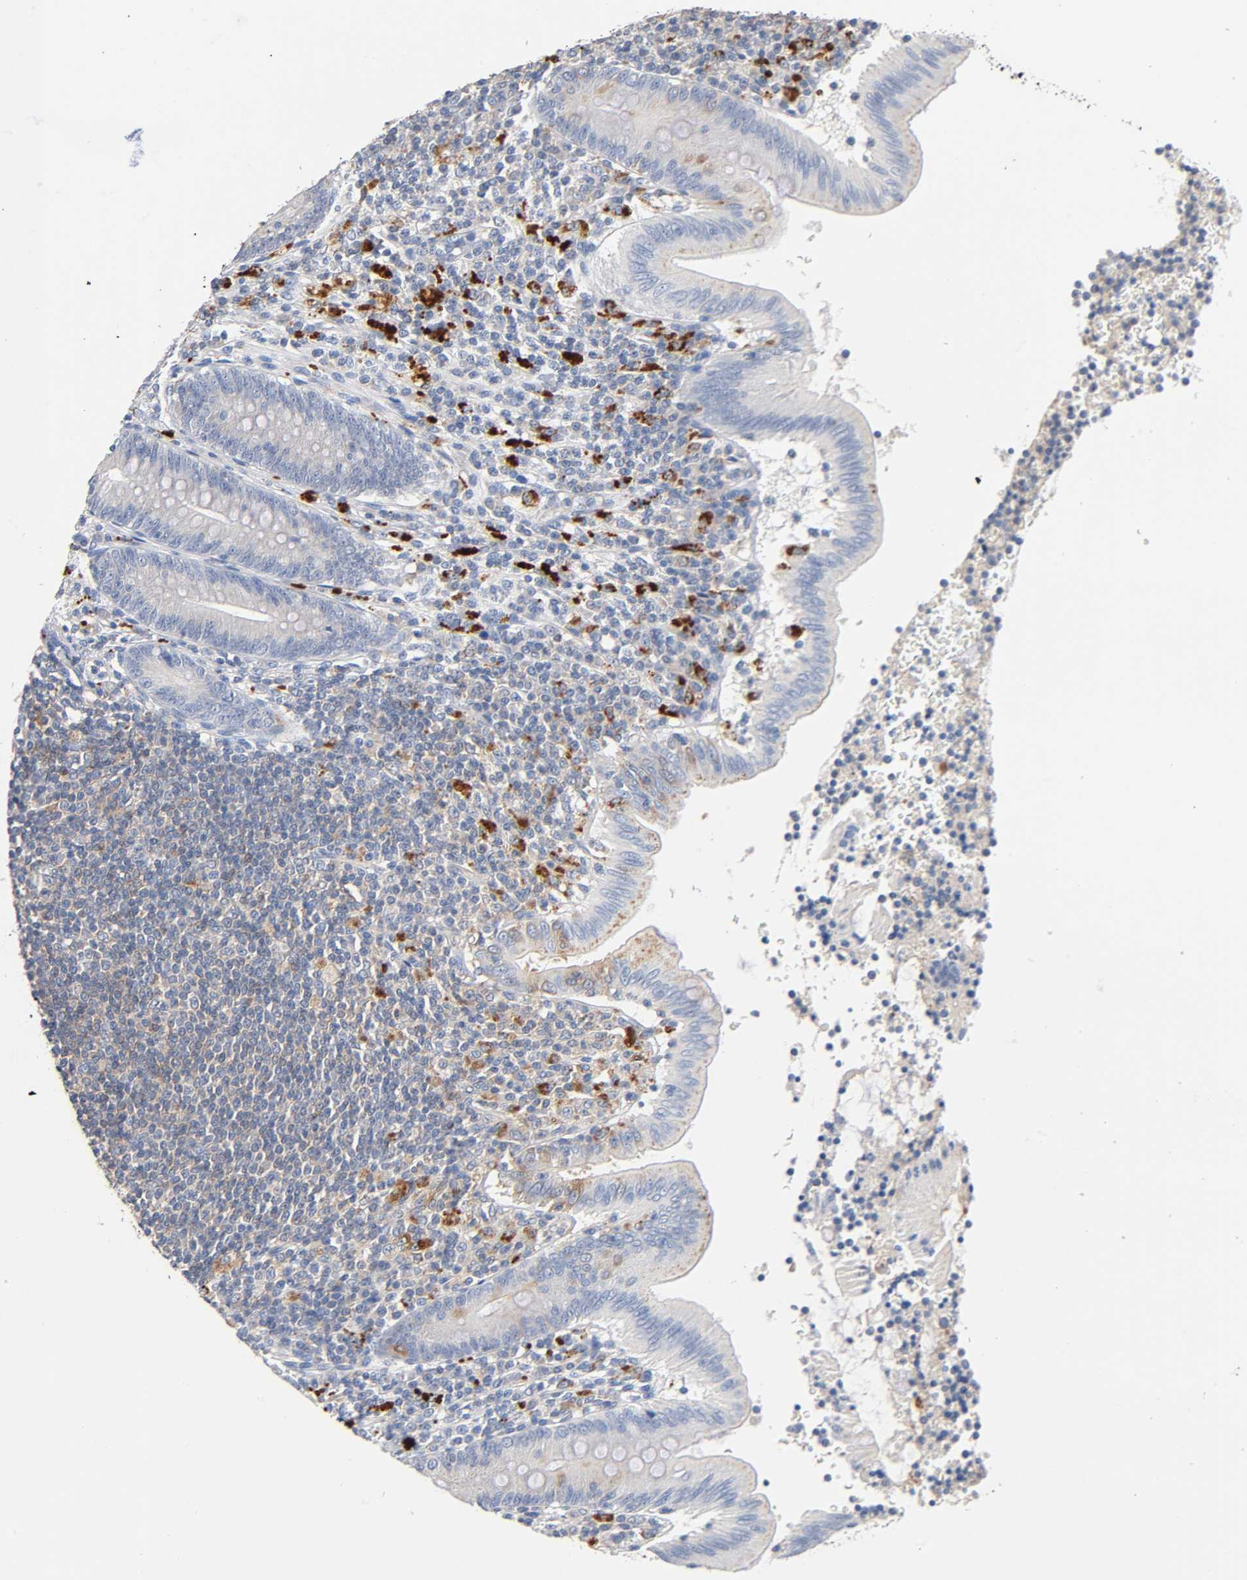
{"staining": {"intensity": "weak", "quantity": "<25%", "location": "cytoplasmic/membranous"}, "tissue": "appendix", "cell_type": "Glandular cells", "image_type": "normal", "snomed": [{"axis": "morphology", "description": "Normal tissue, NOS"}, {"axis": "morphology", "description": "Inflammation, NOS"}, {"axis": "topography", "description": "Appendix"}], "caption": "The immunohistochemistry (IHC) photomicrograph has no significant staining in glandular cells of appendix. (Brightfield microscopy of DAB (3,3'-diaminobenzidine) immunohistochemistry (IHC) at high magnification).", "gene": "MALT1", "patient": {"sex": "male", "age": 46}}